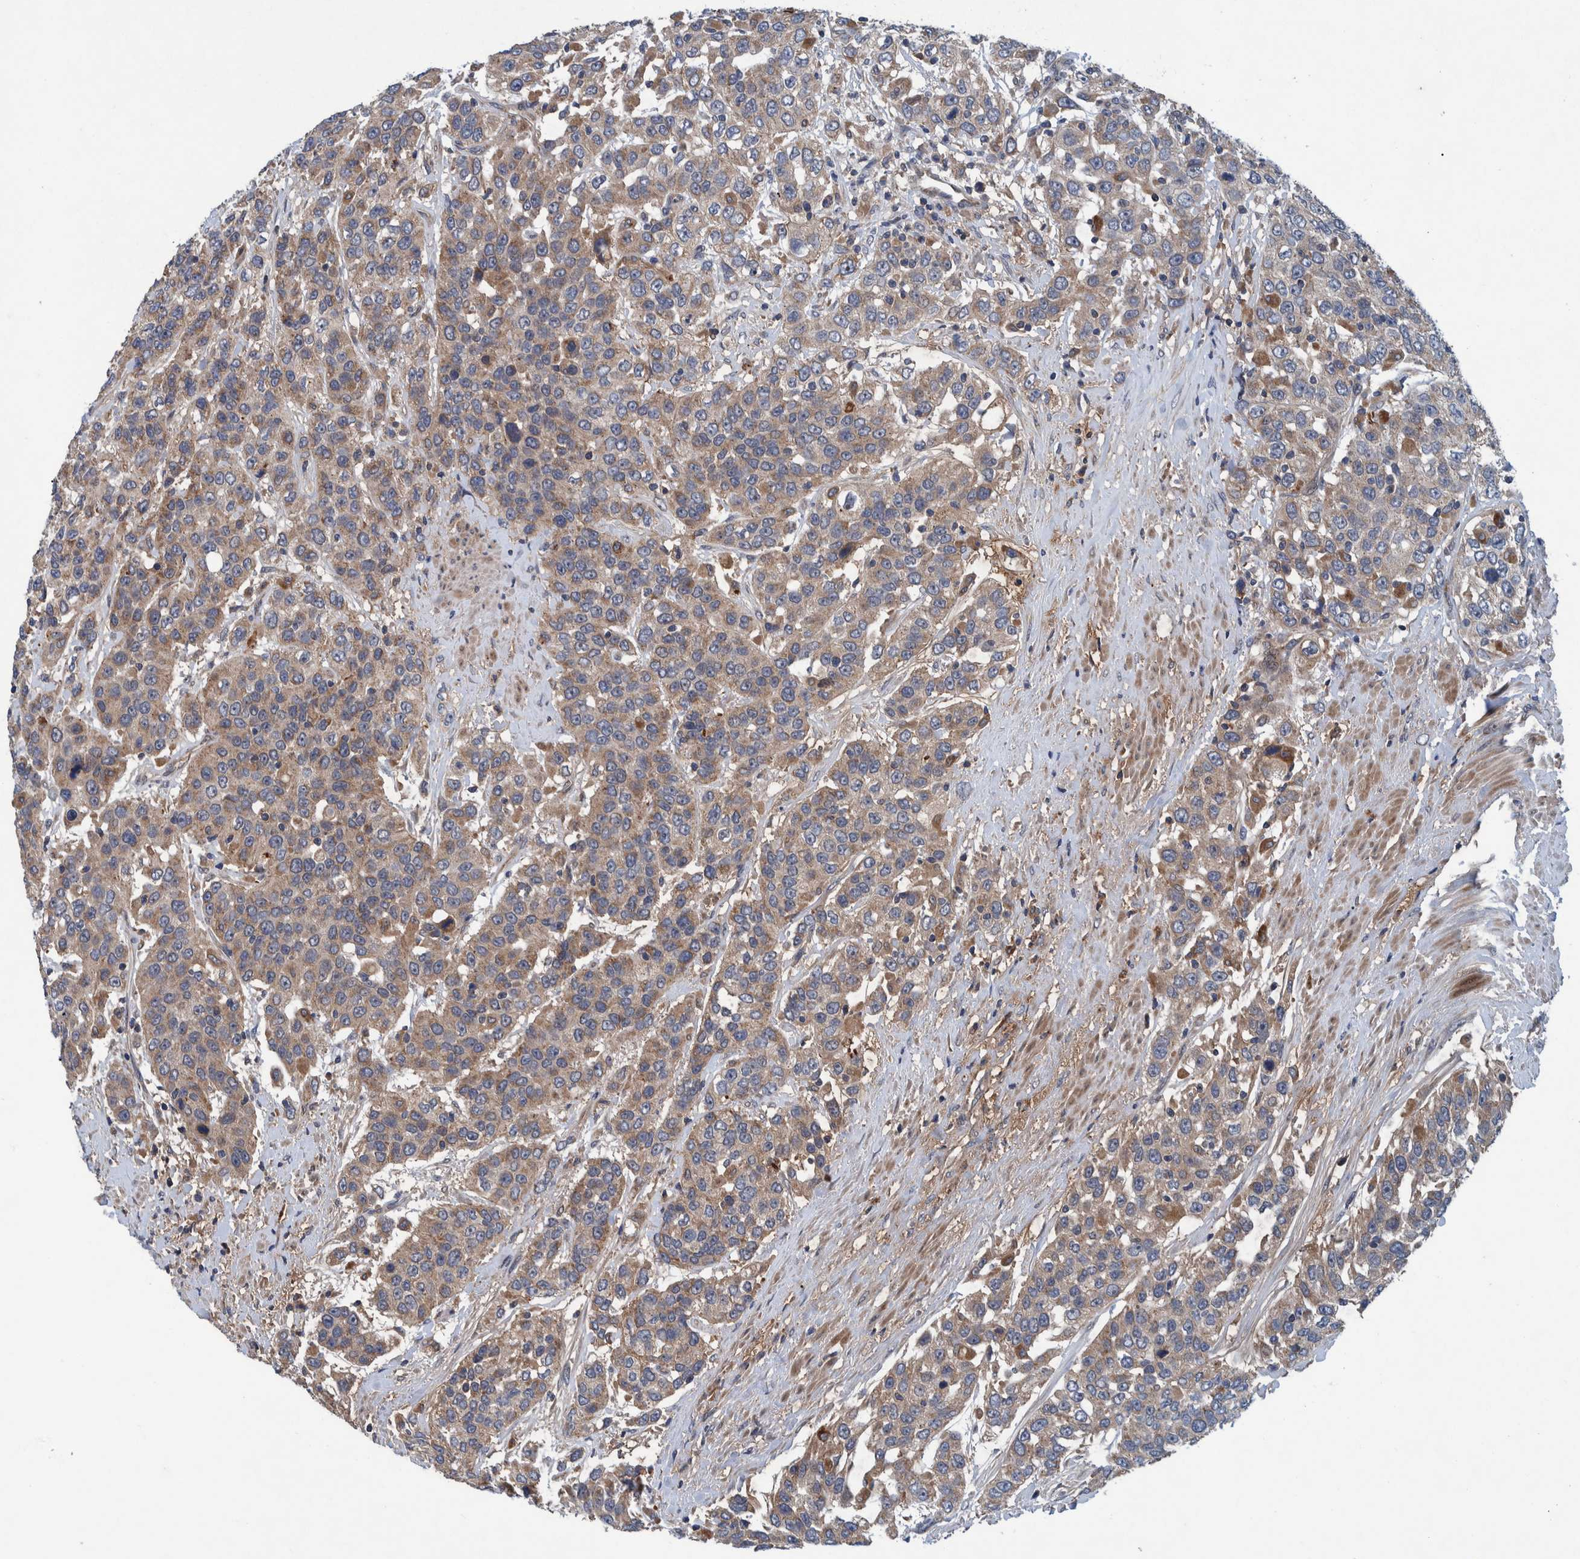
{"staining": {"intensity": "weak", "quantity": ">75%", "location": "cytoplasmic/membranous"}, "tissue": "urothelial cancer", "cell_type": "Tumor cells", "image_type": "cancer", "snomed": [{"axis": "morphology", "description": "Urothelial carcinoma, High grade"}, {"axis": "topography", "description": "Urinary bladder"}], "caption": "Immunohistochemical staining of high-grade urothelial carcinoma reveals weak cytoplasmic/membranous protein positivity in about >75% of tumor cells. (DAB IHC with brightfield microscopy, high magnification).", "gene": "ITIH3", "patient": {"sex": "female", "age": 80}}